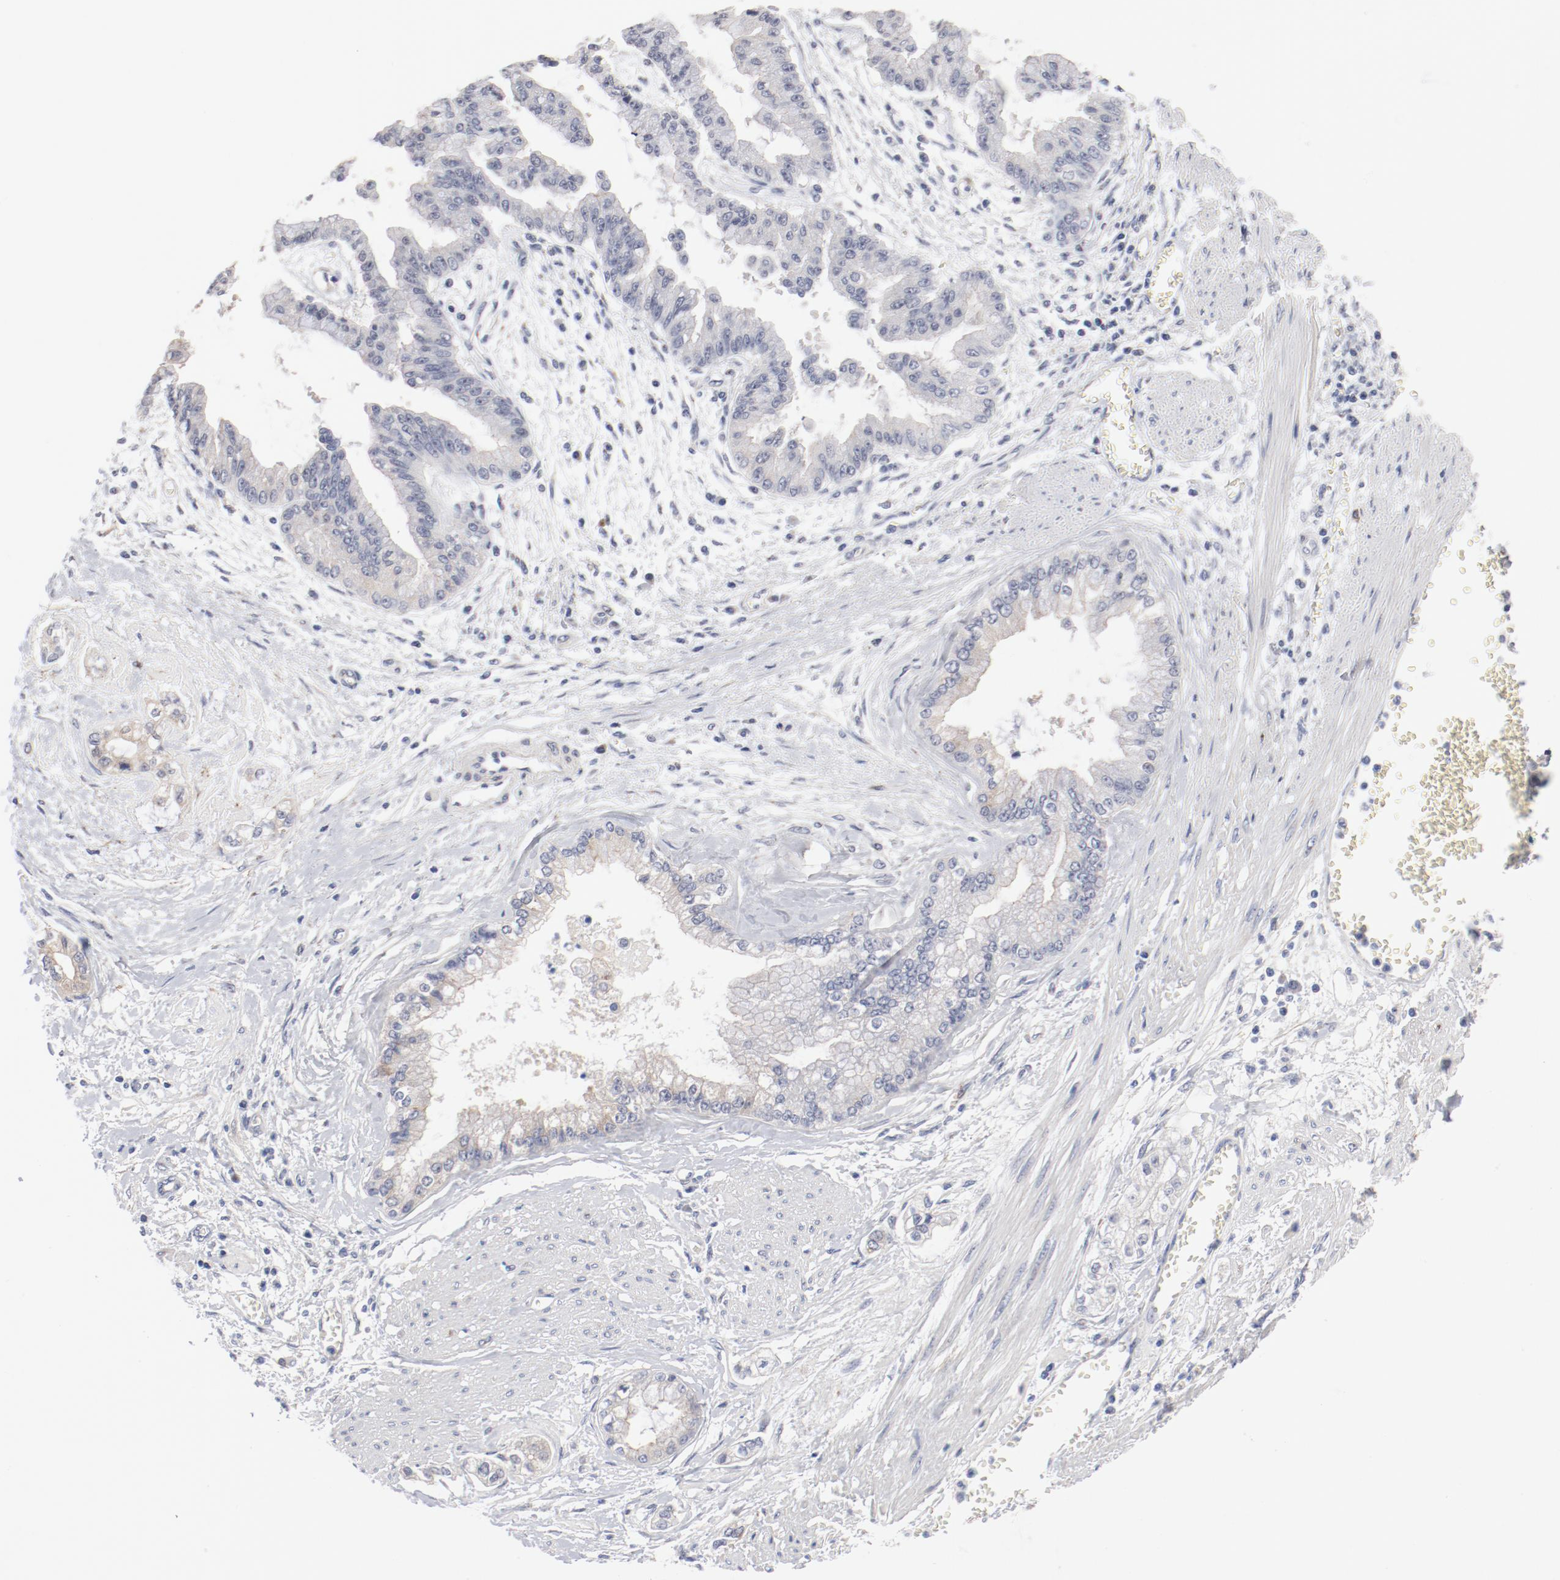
{"staining": {"intensity": "negative", "quantity": "none", "location": "none"}, "tissue": "liver cancer", "cell_type": "Tumor cells", "image_type": "cancer", "snomed": [{"axis": "morphology", "description": "Cholangiocarcinoma"}, {"axis": "topography", "description": "Liver"}], "caption": "Immunohistochemical staining of liver cancer displays no significant expression in tumor cells.", "gene": "GPR143", "patient": {"sex": "female", "age": 79}}